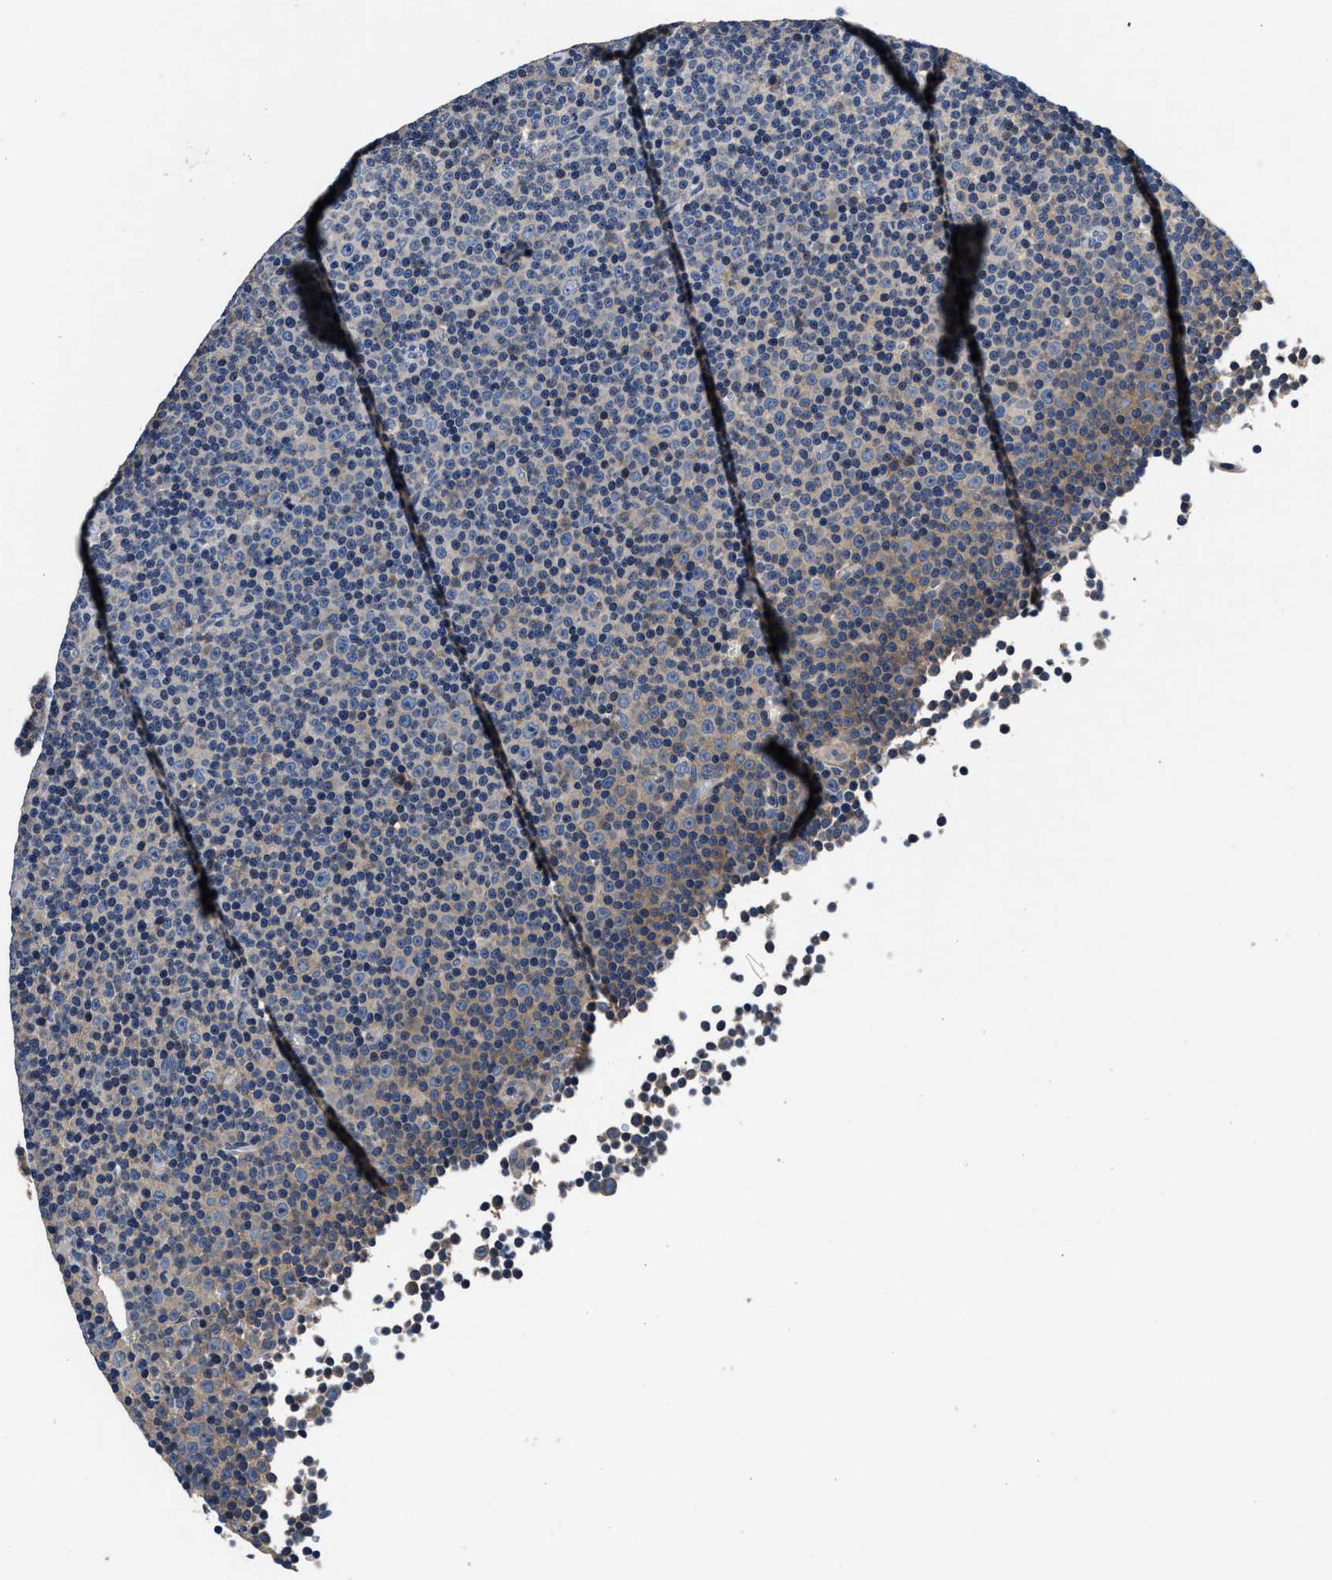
{"staining": {"intensity": "weak", "quantity": "<25%", "location": "cytoplasmic/membranous"}, "tissue": "lymphoma", "cell_type": "Tumor cells", "image_type": "cancer", "snomed": [{"axis": "morphology", "description": "Malignant lymphoma, non-Hodgkin's type, Low grade"}, {"axis": "topography", "description": "Lymph node"}], "caption": "Immunohistochemical staining of human low-grade malignant lymphoma, non-Hodgkin's type displays no significant staining in tumor cells.", "gene": "ANKIB1", "patient": {"sex": "female", "age": 67}}